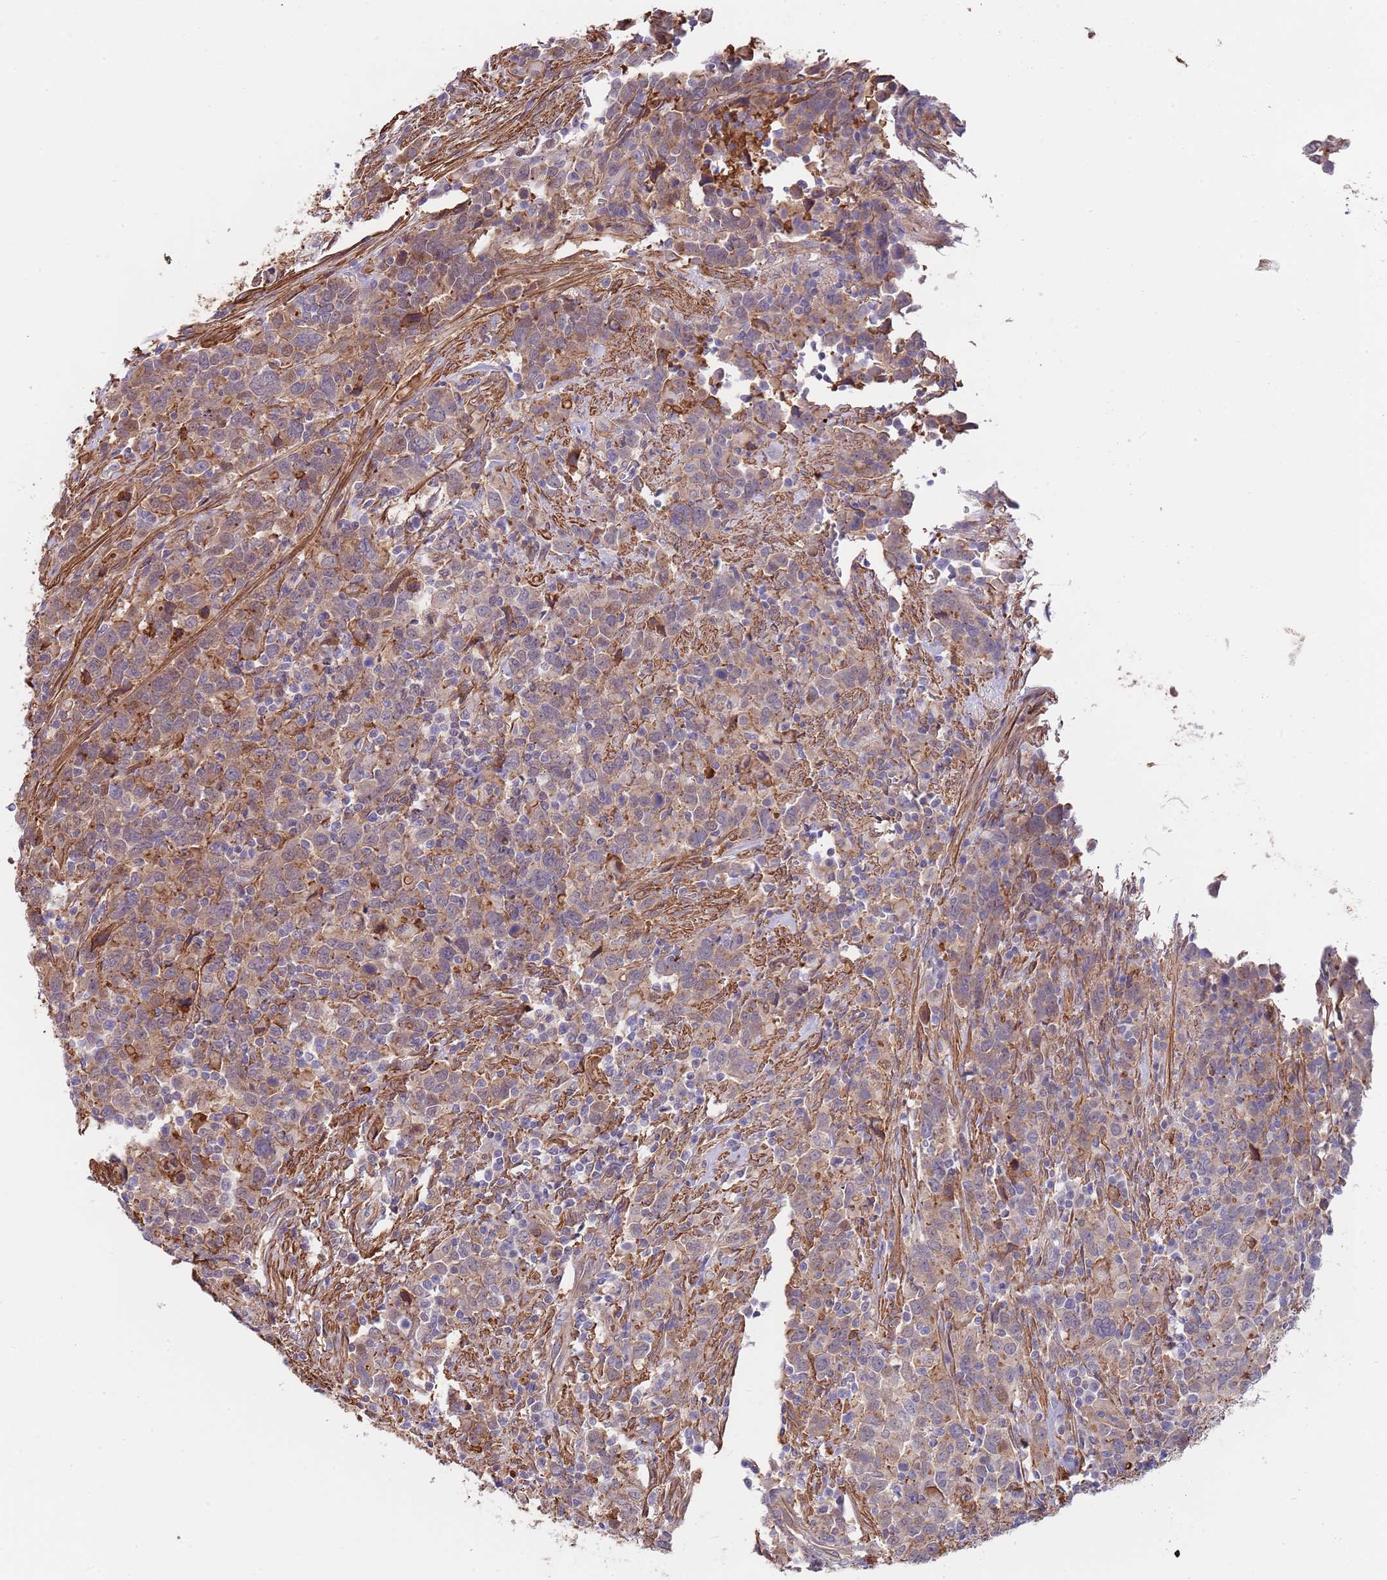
{"staining": {"intensity": "moderate", "quantity": ">75%", "location": "cytoplasmic/membranous"}, "tissue": "urothelial cancer", "cell_type": "Tumor cells", "image_type": "cancer", "snomed": [{"axis": "morphology", "description": "Urothelial carcinoma, High grade"}, {"axis": "topography", "description": "Urinary bladder"}], "caption": "IHC (DAB (3,3'-diaminobenzidine)) staining of human urothelial carcinoma (high-grade) displays moderate cytoplasmic/membranous protein positivity in approximately >75% of tumor cells.", "gene": "BPNT1", "patient": {"sex": "male", "age": 61}}